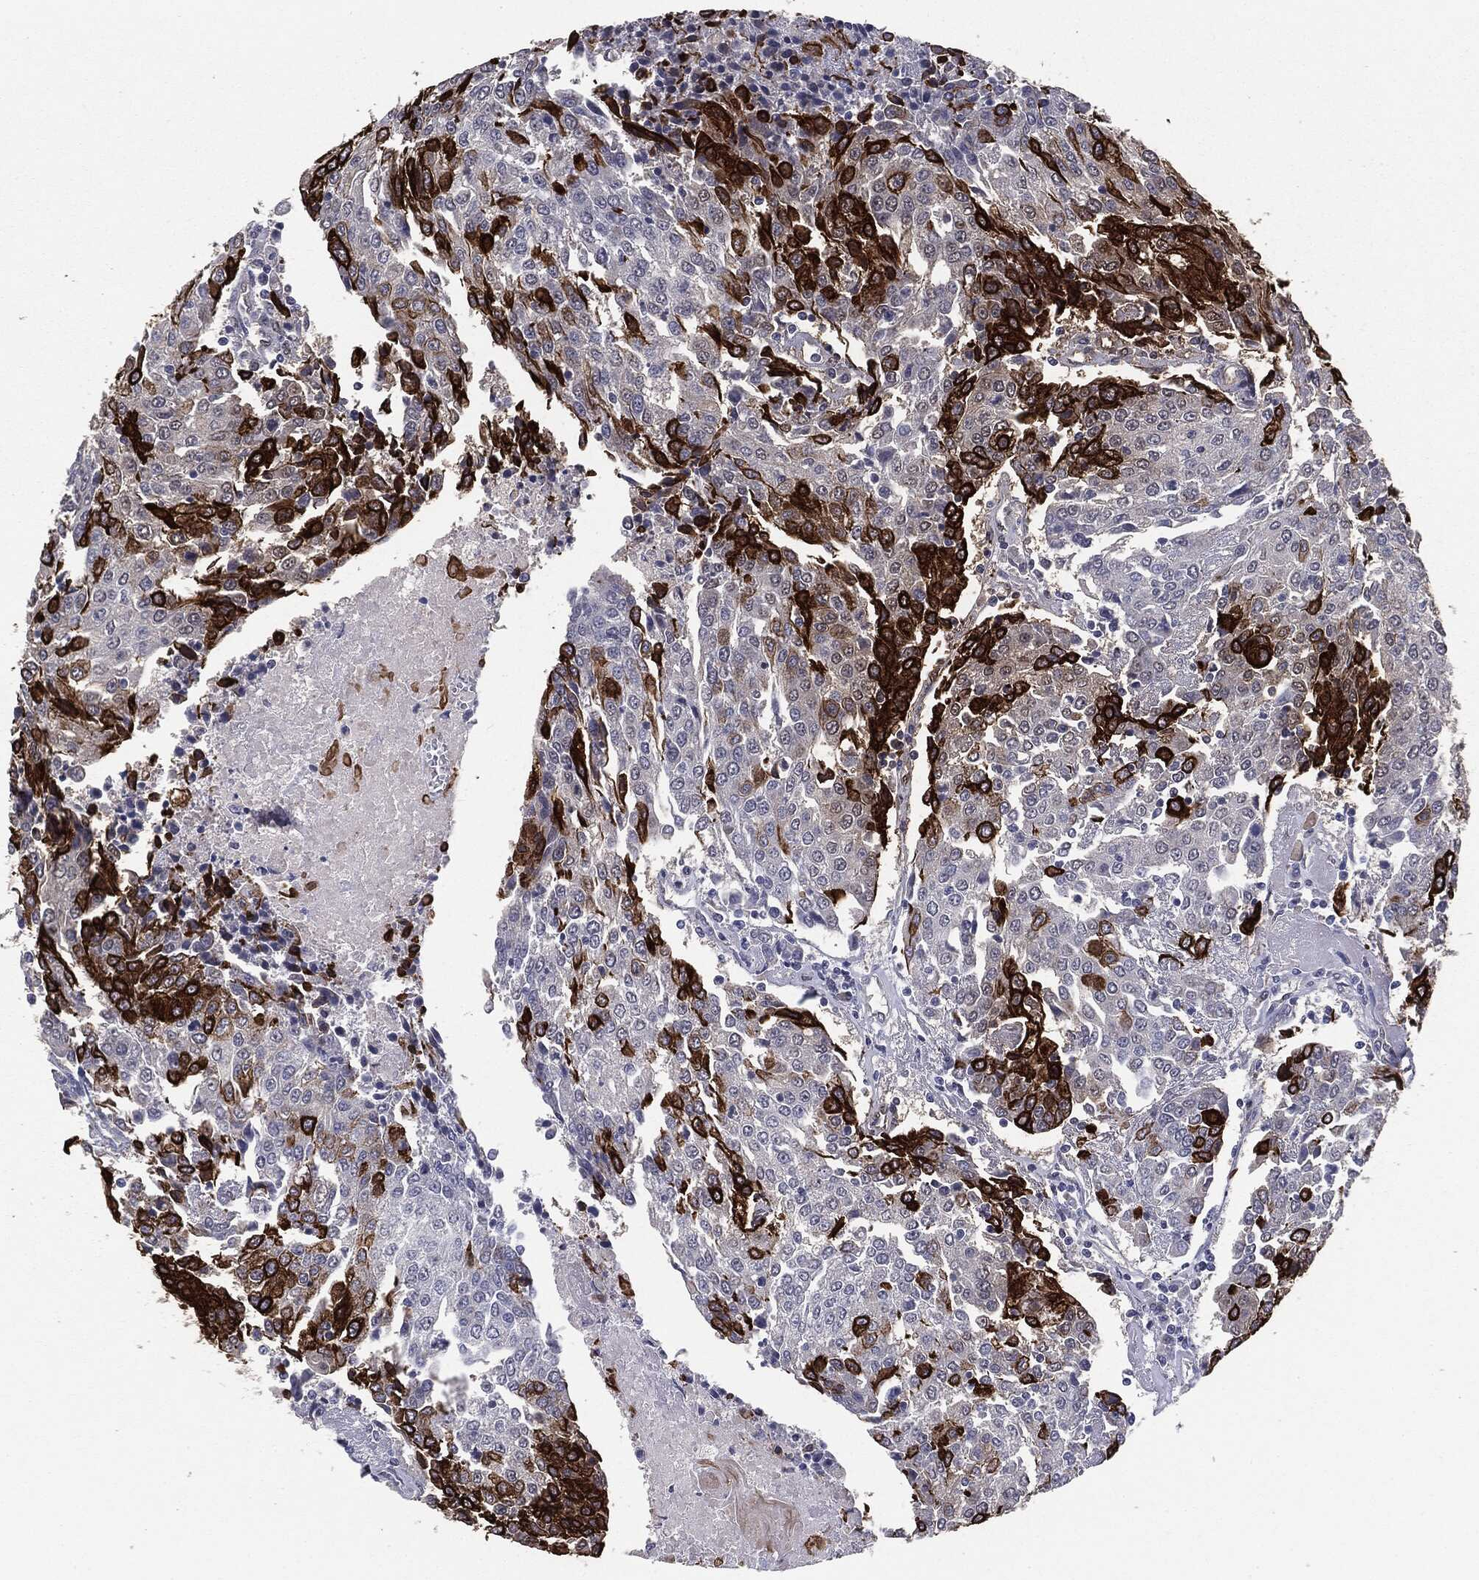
{"staining": {"intensity": "strong", "quantity": "25%-75%", "location": "cytoplasmic/membranous"}, "tissue": "urothelial cancer", "cell_type": "Tumor cells", "image_type": "cancer", "snomed": [{"axis": "morphology", "description": "Urothelial carcinoma, High grade"}, {"axis": "topography", "description": "Urinary bladder"}], "caption": "Immunohistochemical staining of urothelial cancer shows high levels of strong cytoplasmic/membranous protein expression in approximately 25%-75% of tumor cells.", "gene": "KRT5", "patient": {"sex": "female", "age": 85}}